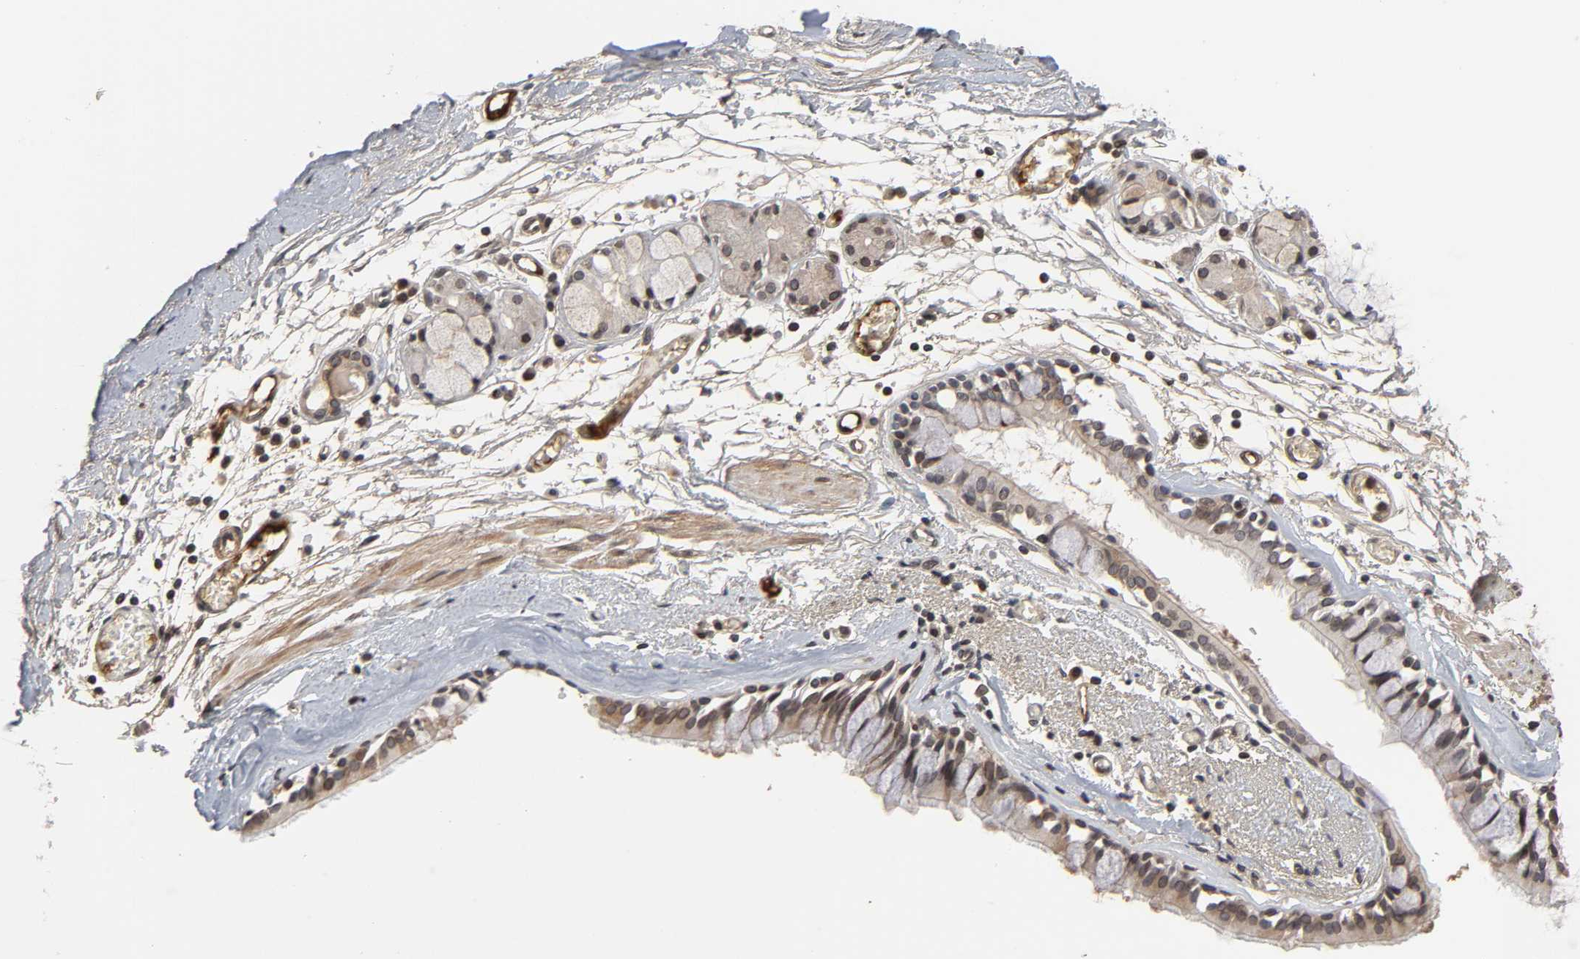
{"staining": {"intensity": "moderate", "quantity": ">75%", "location": "cytoplasmic/membranous,nuclear"}, "tissue": "bronchus", "cell_type": "Respiratory epithelial cells", "image_type": "normal", "snomed": [{"axis": "morphology", "description": "Normal tissue, NOS"}, {"axis": "topography", "description": "Bronchus"}, {"axis": "topography", "description": "Lung"}], "caption": "The histopathology image demonstrates immunohistochemical staining of benign bronchus. There is moderate cytoplasmic/membranous,nuclear expression is seen in about >75% of respiratory epithelial cells. The protein is stained brown, and the nuclei are stained in blue (DAB (3,3'-diaminobenzidine) IHC with brightfield microscopy, high magnification).", "gene": "CPN2", "patient": {"sex": "female", "age": 56}}